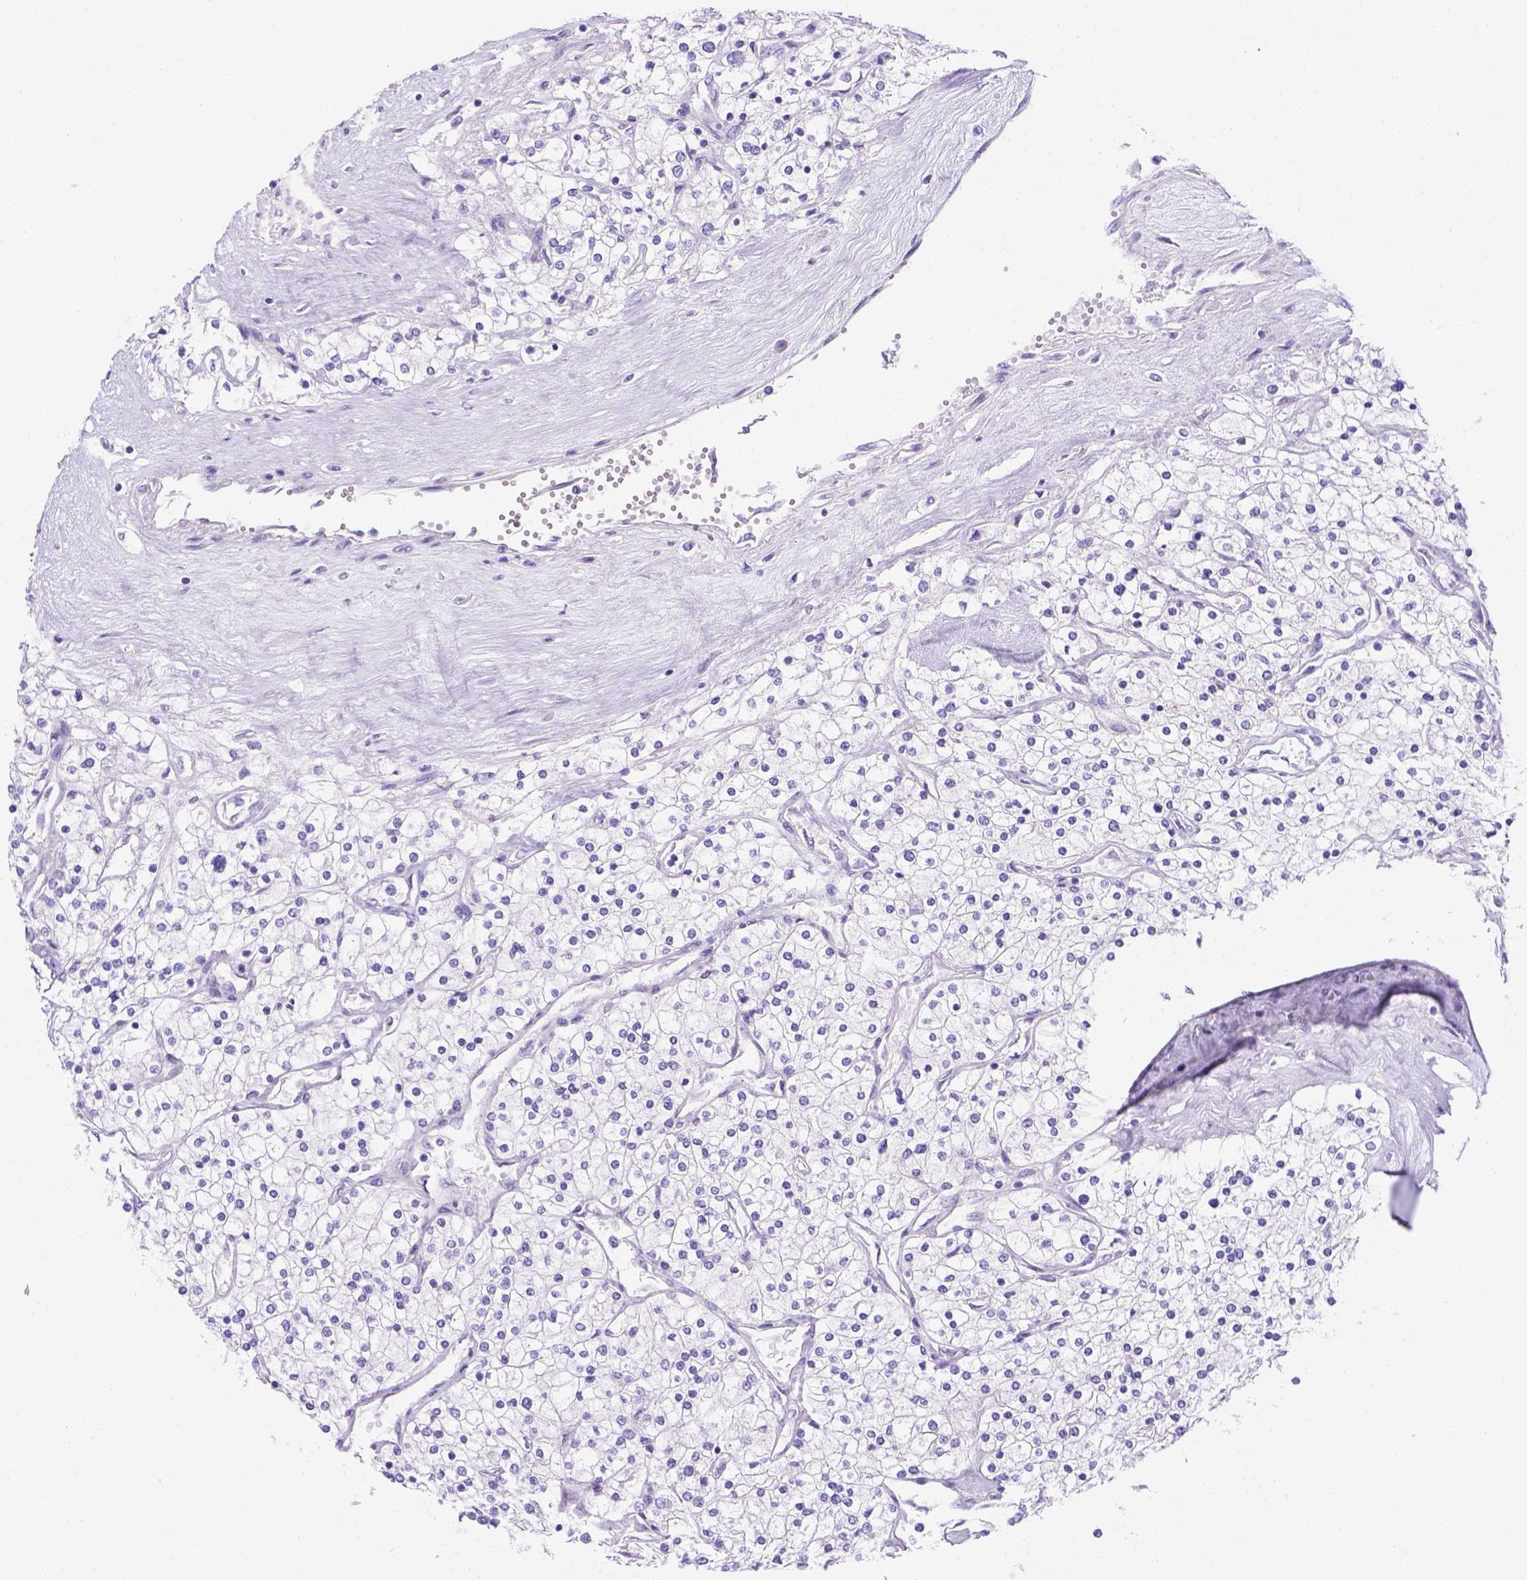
{"staining": {"intensity": "negative", "quantity": "none", "location": "none"}, "tissue": "renal cancer", "cell_type": "Tumor cells", "image_type": "cancer", "snomed": [{"axis": "morphology", "description": "Adenocarcinoma, NOS"}, {"axis": "topography", "description": "Kidney"}], "caption": "DAB (3,3'-diaminobenzidine) immunohistochemical staining of renal cancer (adenocarcinoma) exhibits no significant staining in tumor cells.", "gene": "MLN", "patient": {"sex": "male", "age": 80}}